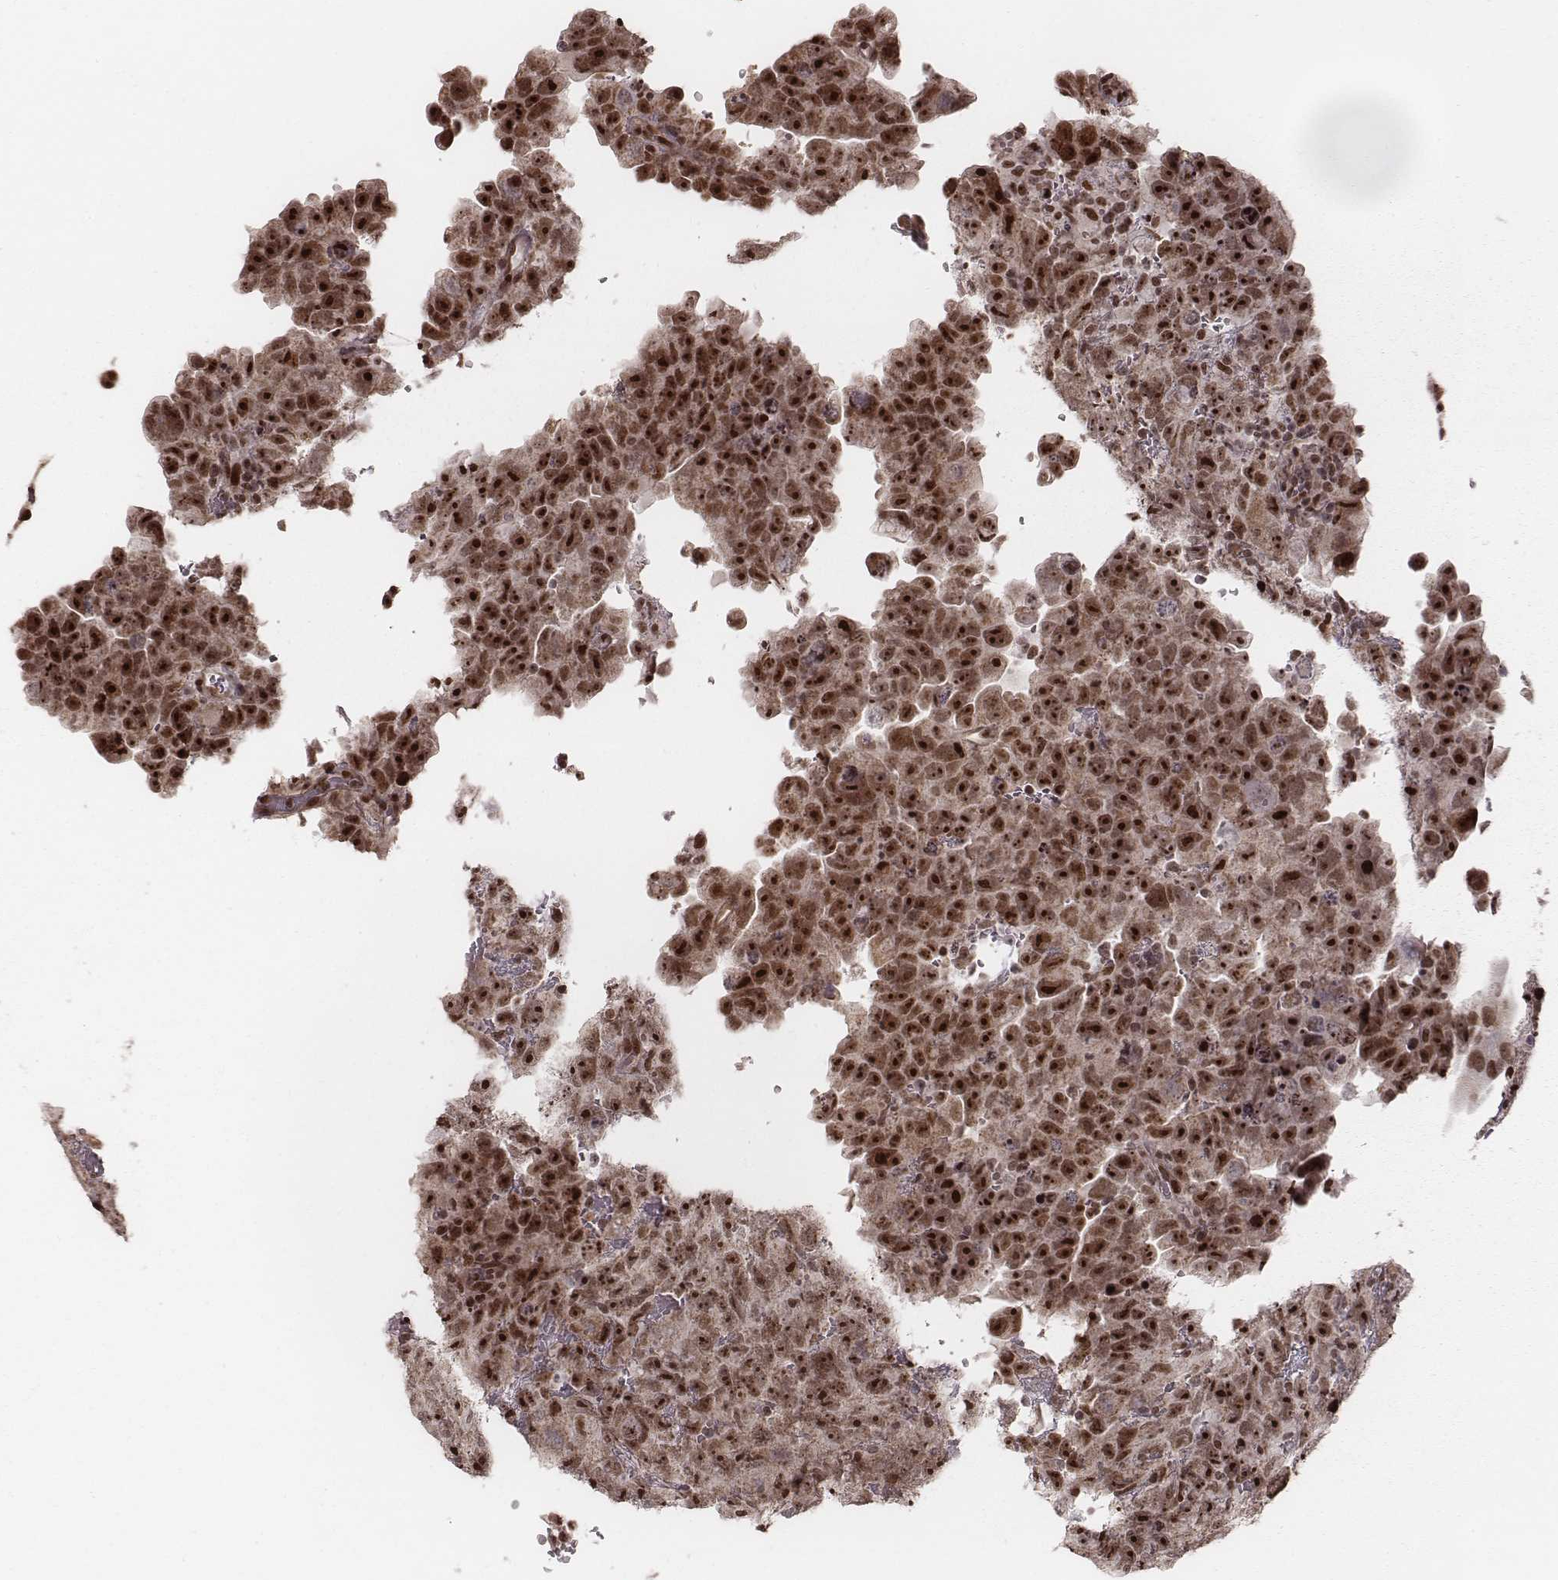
{"staining": {"intensity": "moderate", "quantity": ">75%", "location": "cytoplasmic/membranous,nuclear"}, "tissue": "testis cancer", "cell_type": "Tumor cells", "image_type": "cancer", "snomed": [{"axis": "morphology", "description": "Normal tissue, NOS"}, {"axis": "morphology", "description": "Carcinoma, Embryonal, NOS"}, {"axis": "topography", "description": "Testis"}, {"axis": "topography", "description": "Epididymis"}], "caption": "Testis cancer (embryonal carcinoma) tissue shows moderate cytoplasmic/membranous and nuclear staining in approximately >75% of tumor cells (DAB (3,3'-diaminobenzidine) IHC, brown staining for protein, blue staining for nuclei).", "gene": "VRK3", "patient": {"sex": "male", "age": 24}}